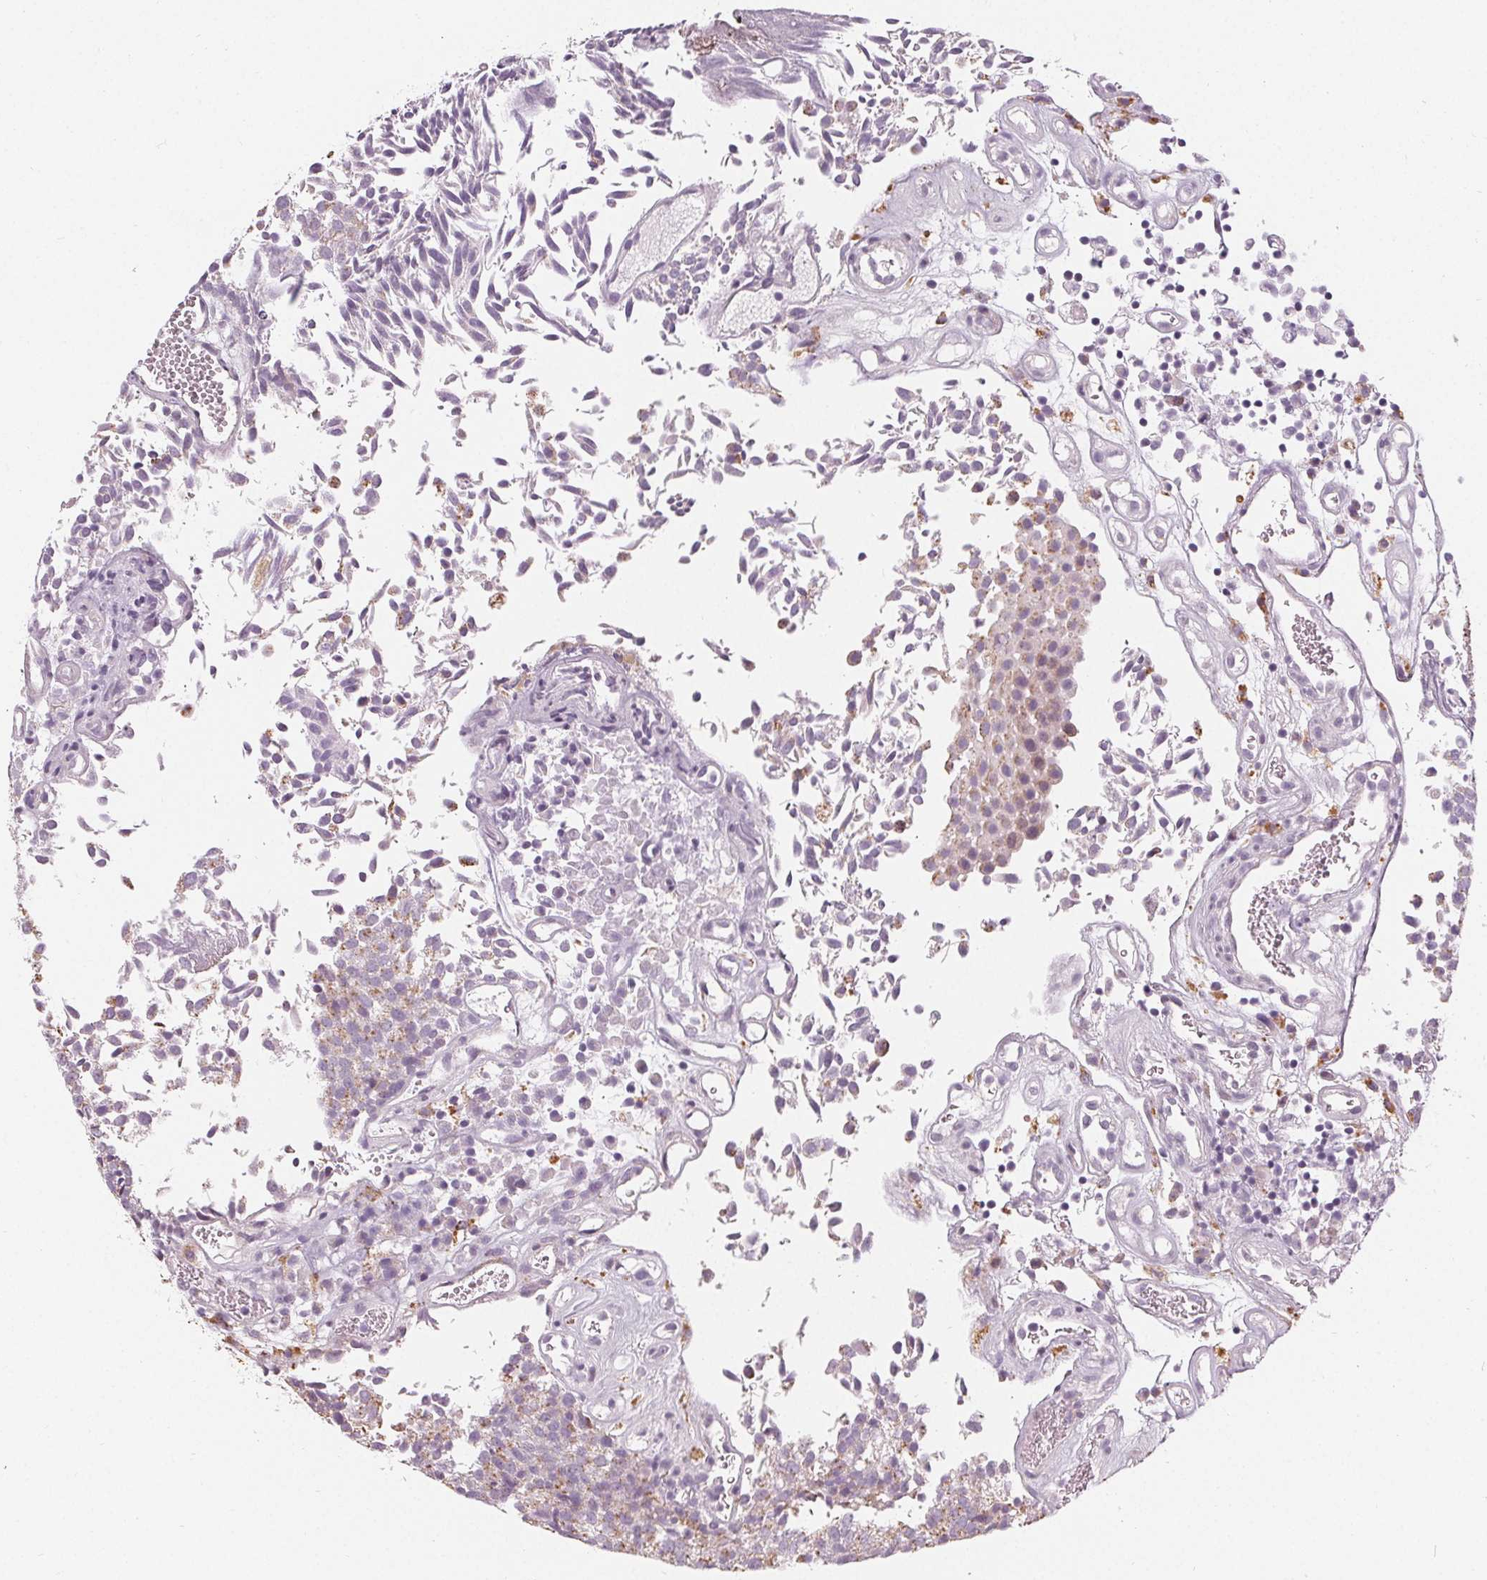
{"staining": {"intensity": "moderate", "quantity": "<25%", "location": "cytoplasmic/membranous"}, "tissue": "urothelial cancer", "cell_type": "Tumor cells", "image_type": "cancer", "snomed": [{"axis": "morphology", "description": "Urothelial carcinoma, Low grade"}, {"axis": "topography", "description": "Urinary bladder"}], "caption": "A histopathology image of human urothelial carcinoma (low-grade) stained for a protein displays moderate cytoplasmic/membranous brown staining in tumor cells.", "gene": "HOPX", "patient": {"sex": "female", "age": 79}}